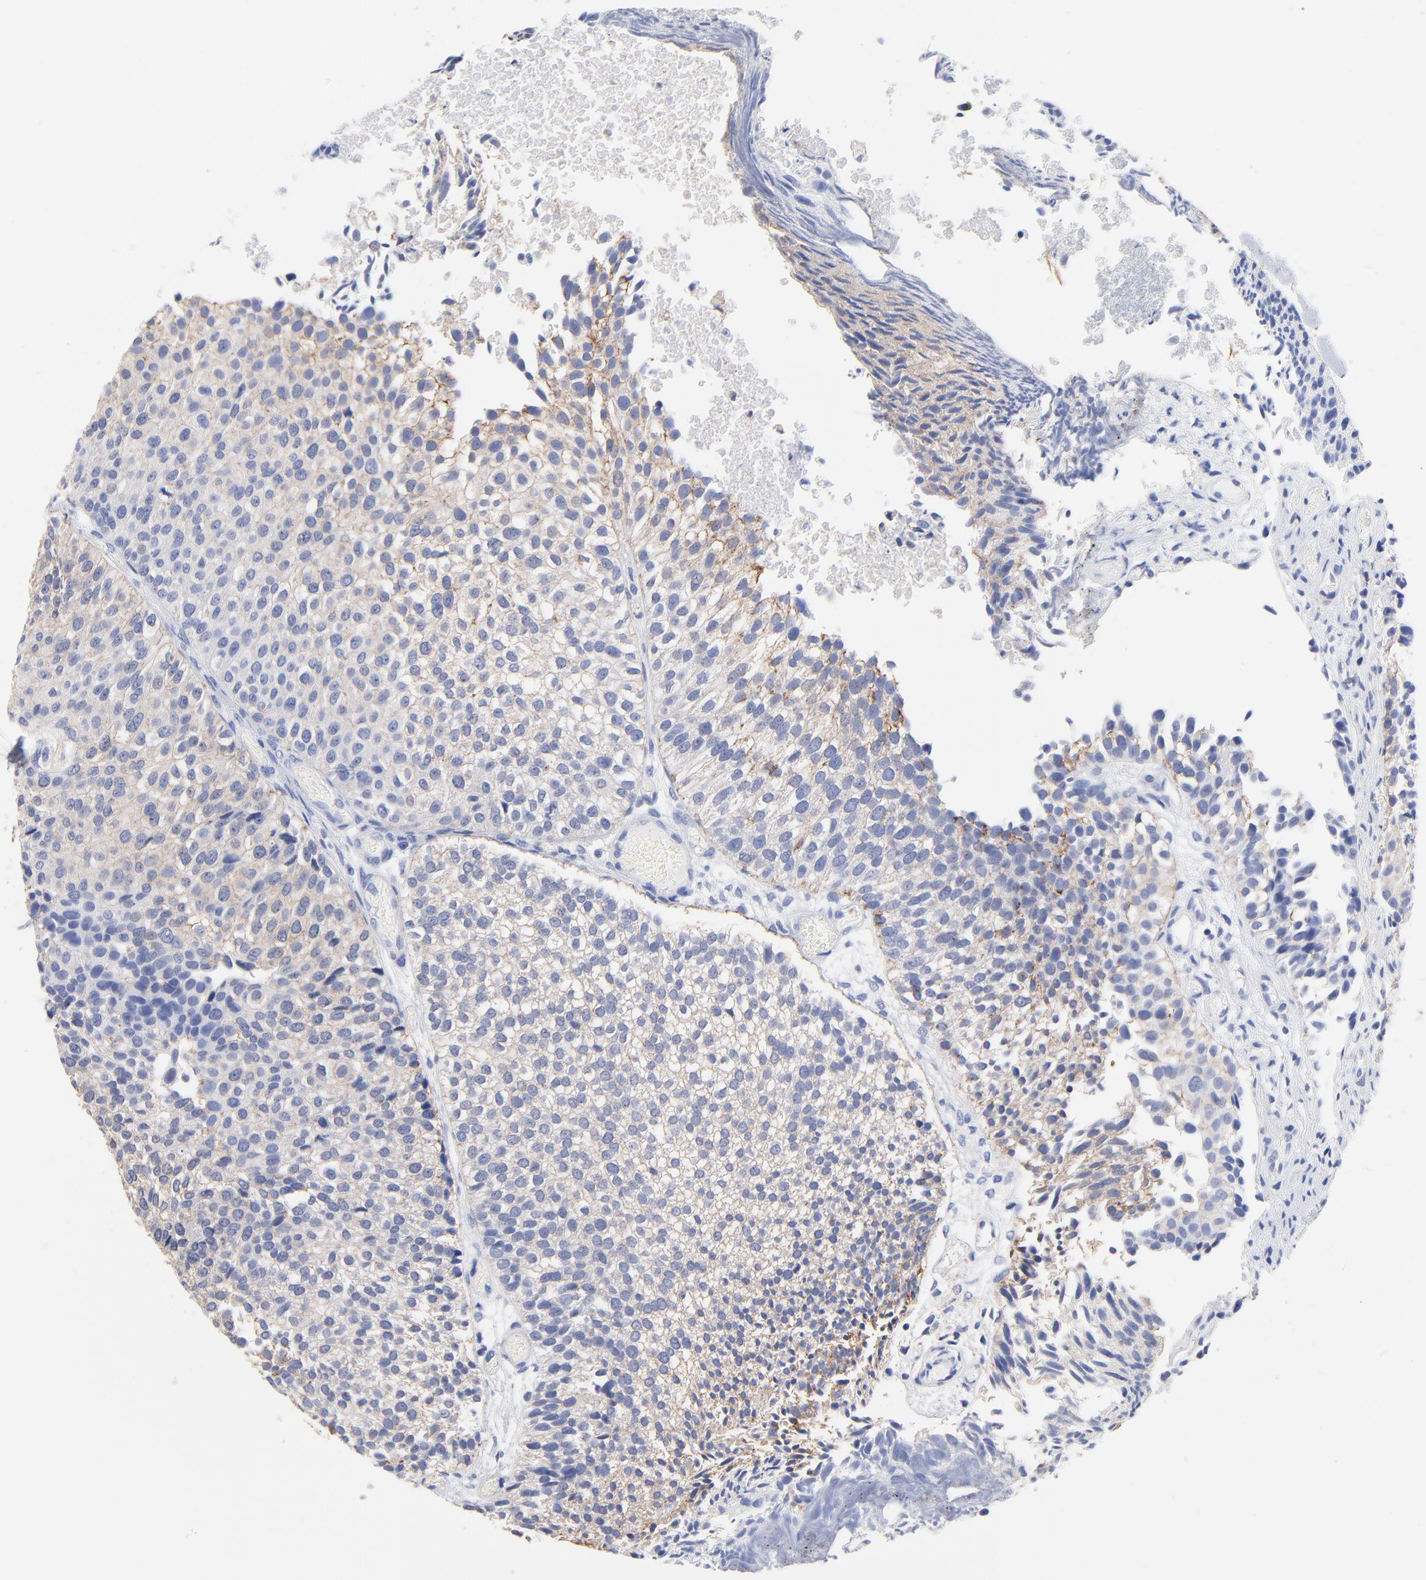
{"staining": {"intensity": "moderate", "quantity": "25%-75%", "location": "cytoplasmic/membranous"}, "tissue": "urothelial cancer", "cell_type": "Tumor cells", "image_type": "cancer", "snomed": [{"axis": "morphology", "description": "Urothelial carcinoma, Low grade"}, {"axis": "topography", "description": "Urinary bladder"}], "caption": "Human urothelial cancer stained with a brown dye demonstrates moderate cytoplasmic/membranous positive staining in approximately 25%-75% of tumor cells.", "gene": "ASL", "patient": {"sex": "male", "age": 84}}